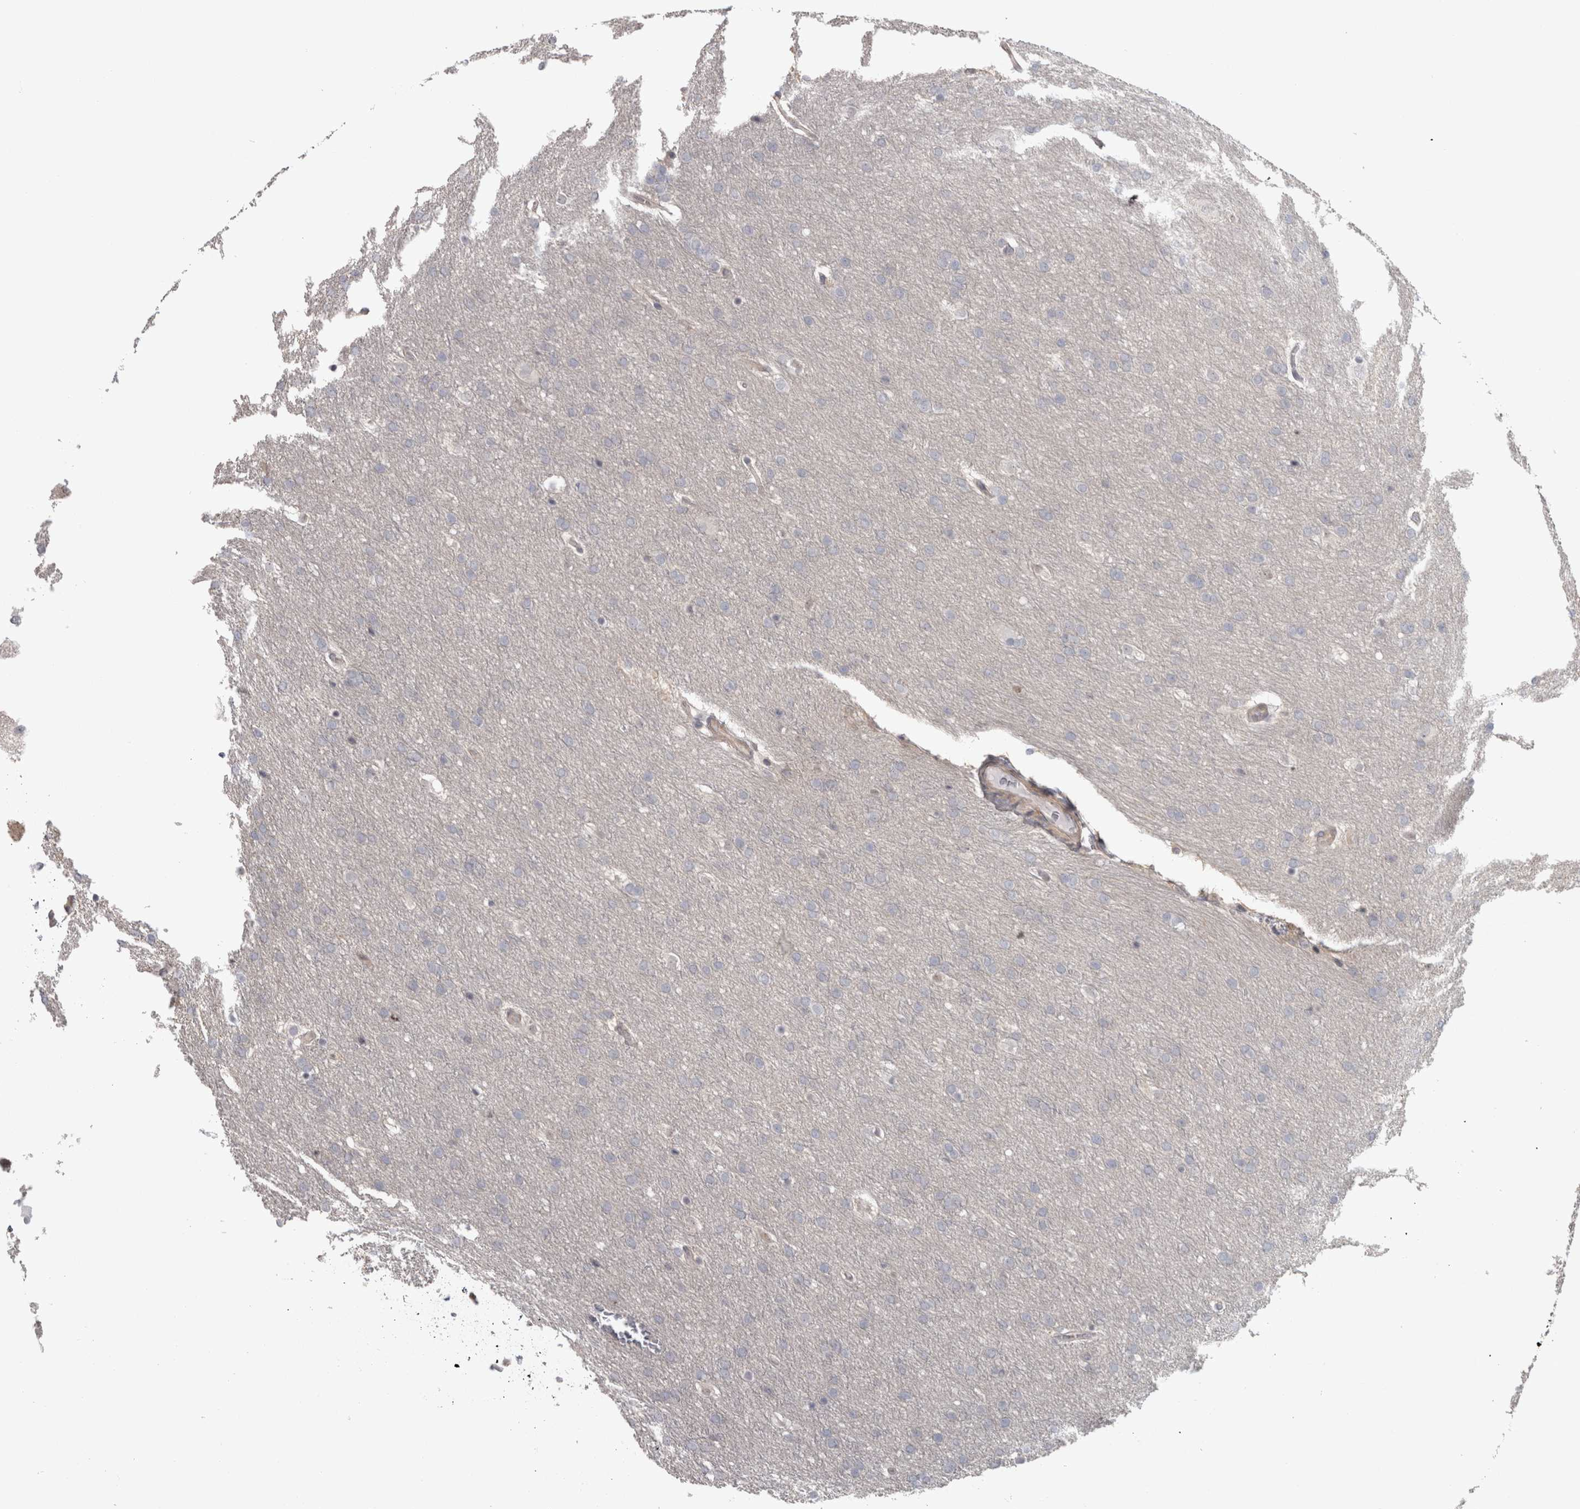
{"staining": {"intensity": "negative", "quantity": "none", "location": "none"}, "tissue": "glioma", "cell_type": "Tumor cells", "image_type": "cancer", "snomed": [{"axis": "morphology", "description": "Glioma, malignant, Low grade"}, {"axis": "topography", "description": "Brain"}], "caption": "This is an immunohistochemistry histopathology image of human glioma. There is no expression in tumor cells.", "gene": "PPP1R12B", "patient": {"sex": "female", "age": 37}}